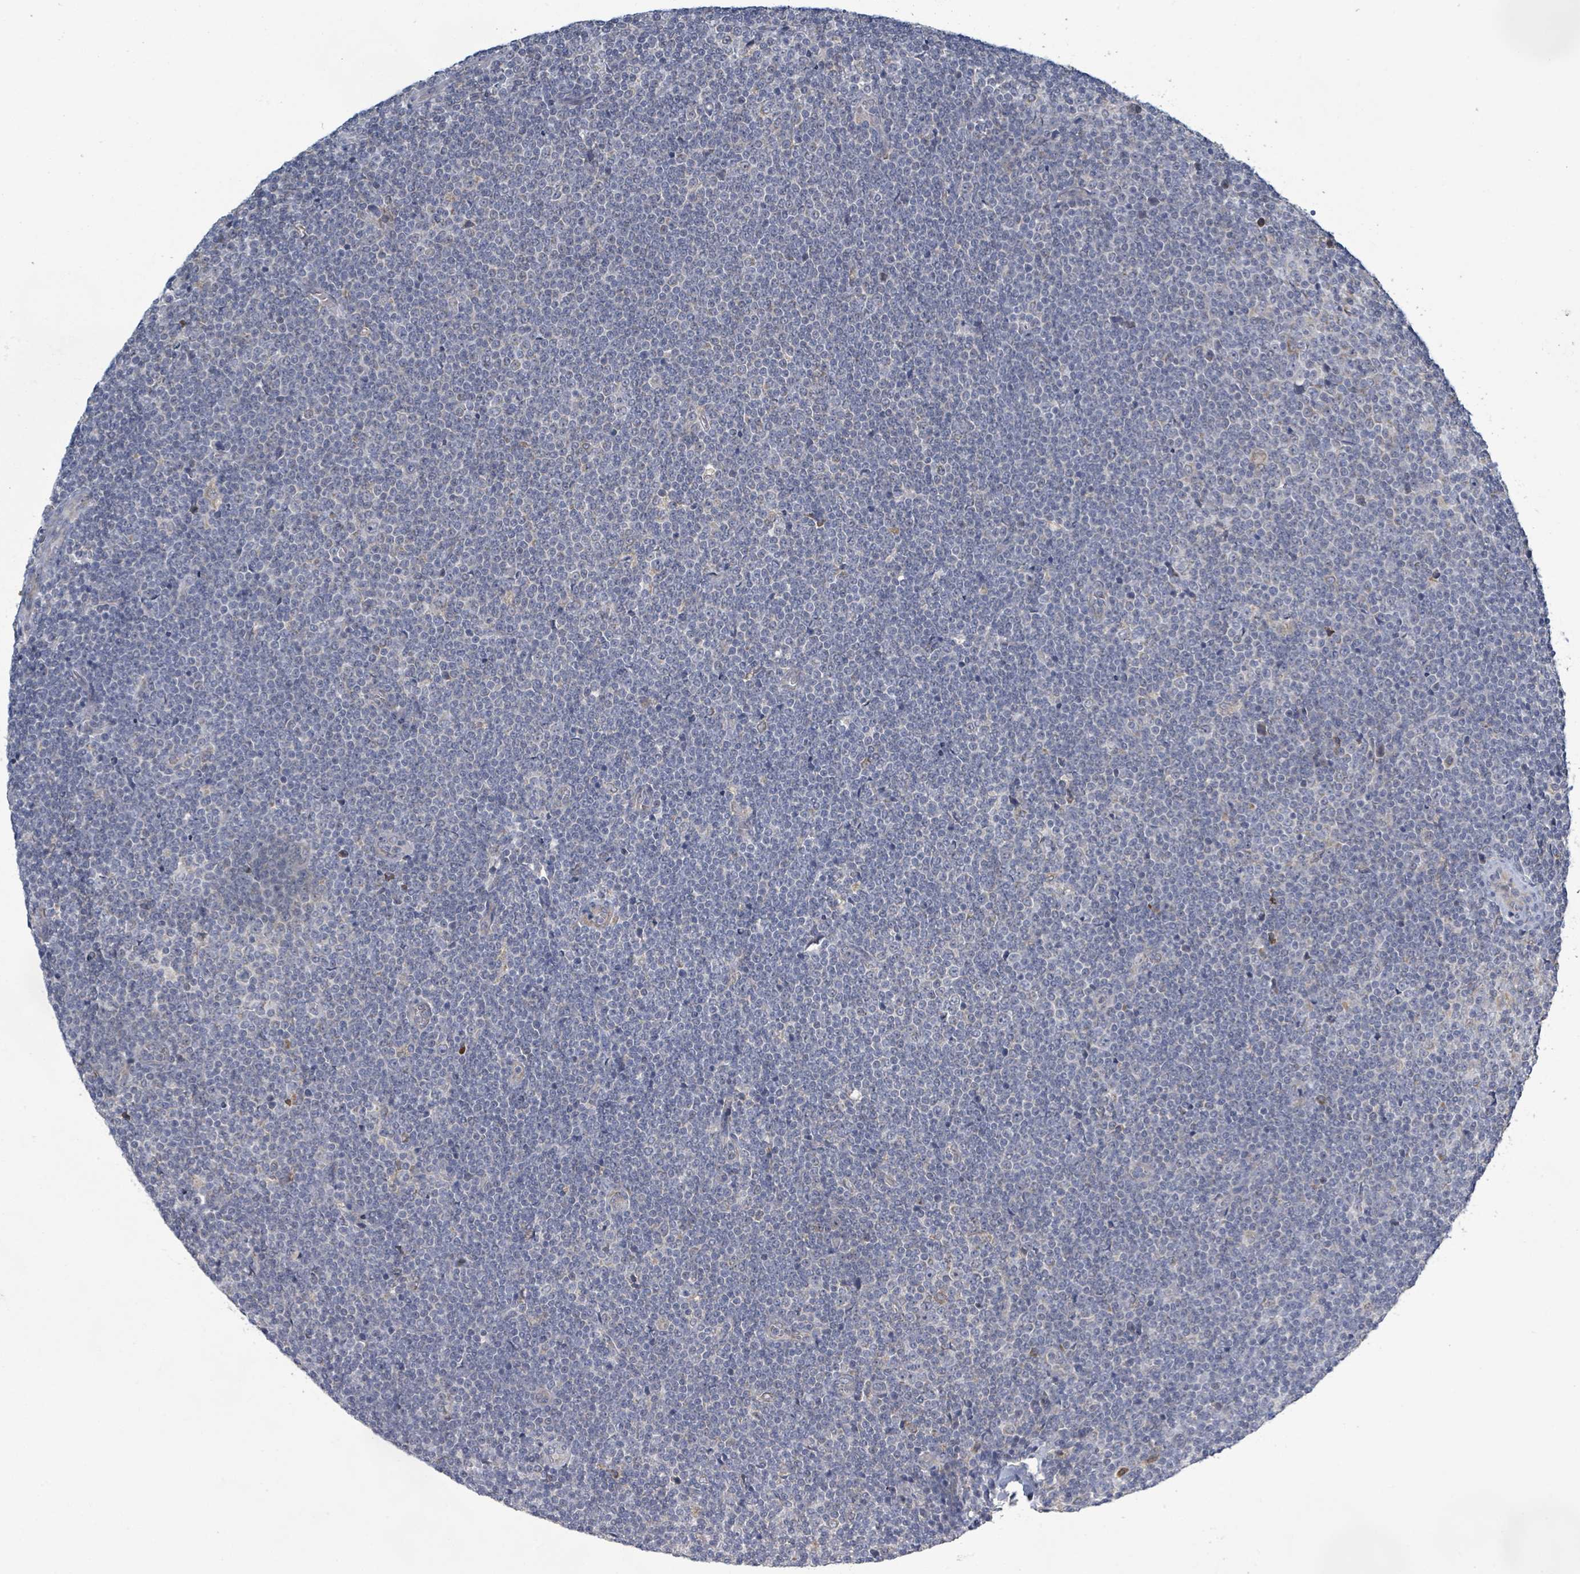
{"staining": {"intensity": "negative", "quantity": "none", "location": "none"}, "tissue": "lymphoma", "cell_type": "Tumor cells", "image_type": "cancer", "snomed": [{"axis": "morphology", "description": "Malignant lymphoma, non-Hodgkin's type, Low grade"}, {"axis": "topography", "description": "Lymph node"}], "caption": "There is no significant staining in tumor cells of low-grade malignant lymphoma, non-Hodgkin's type.", "gene": "ATP13A1", "patient": {"sex": "male", "age": 48}}